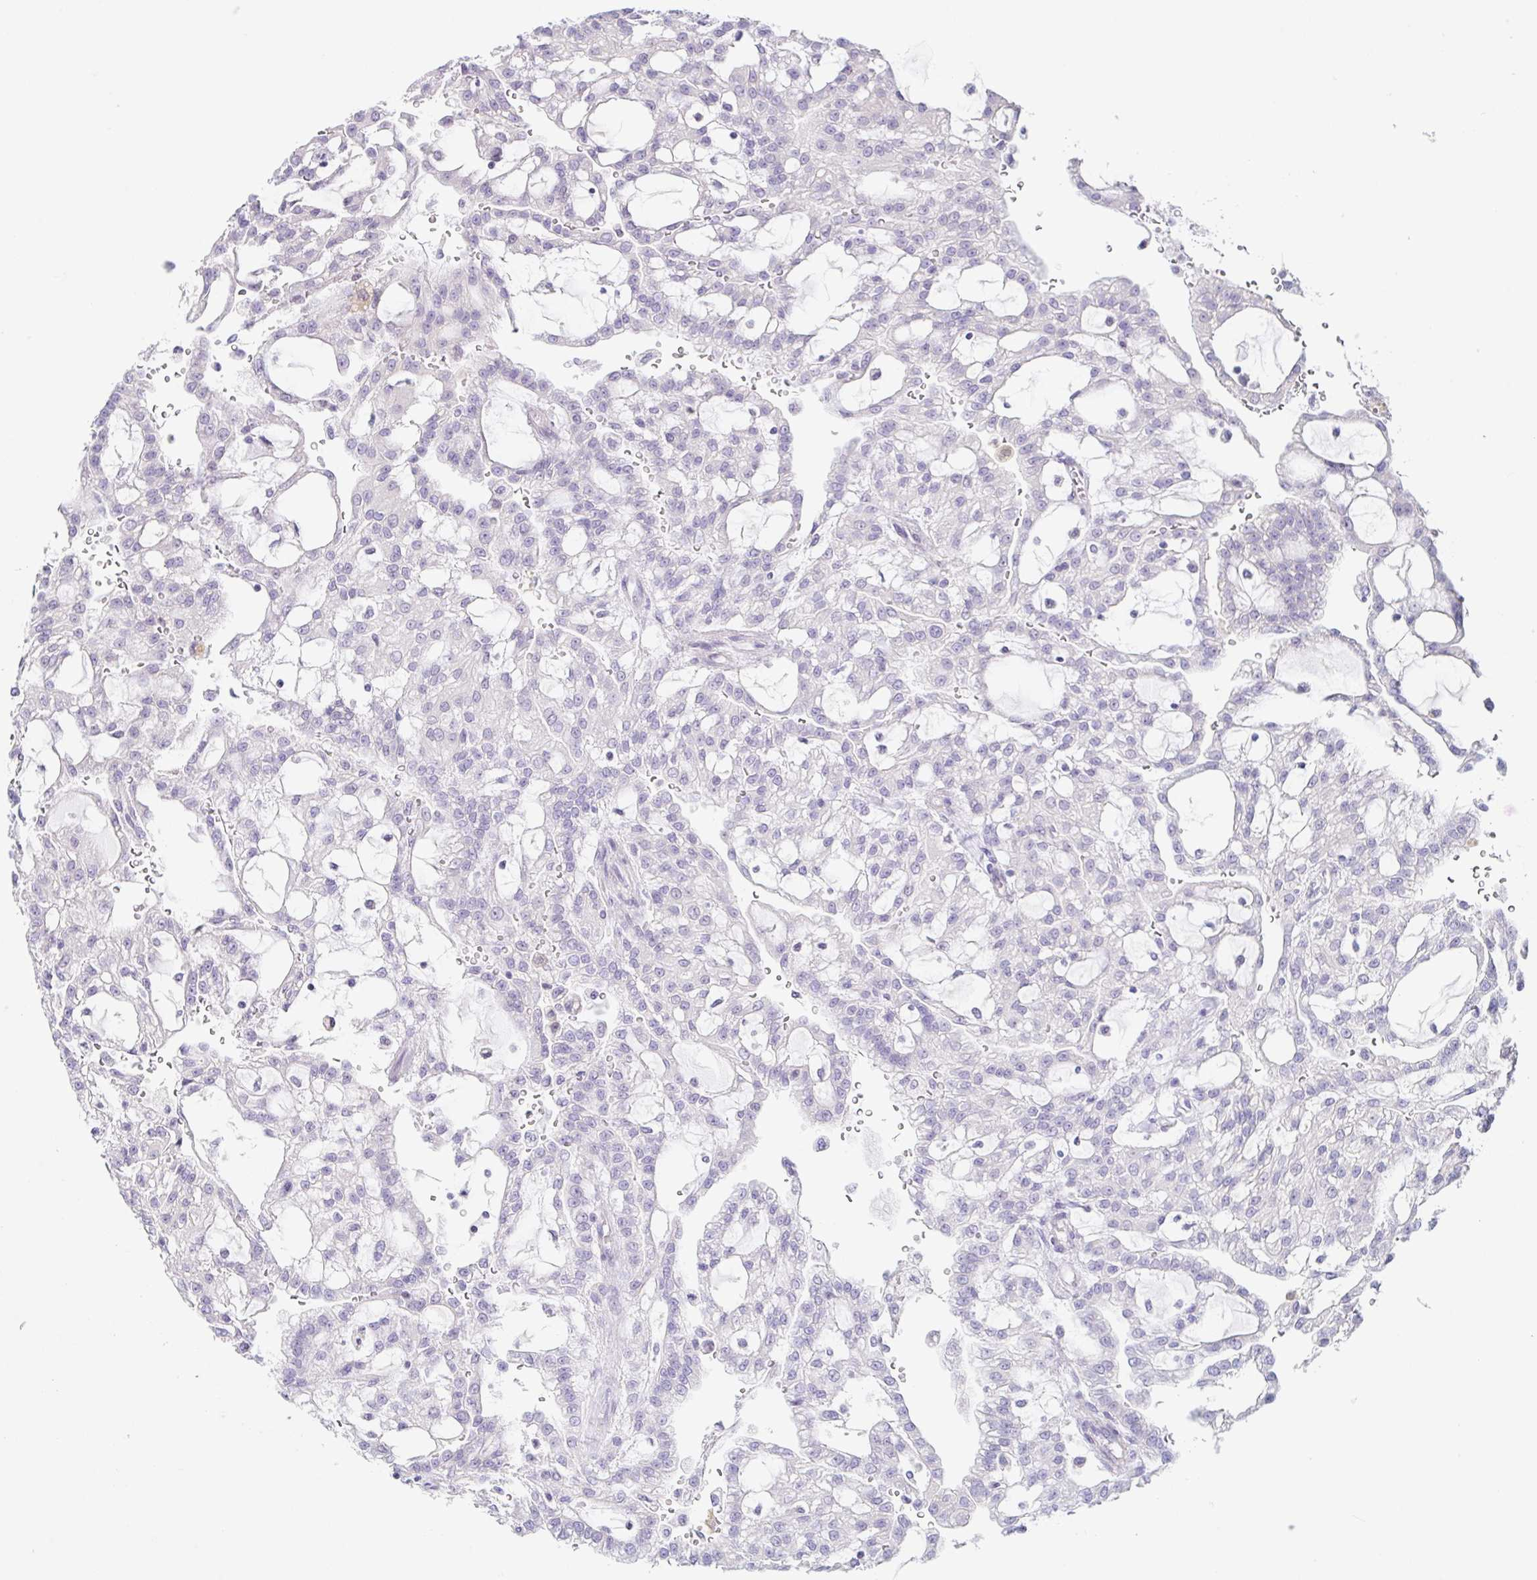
{"staining": {"intensity": "negative", "quantity": "none", "location": "none"}, "tissue": "renal cancer", "cell_type": "Tumor cells", "image_type": "cancer", "snomed": [{"axis": "morphology", "description": "Adenocarcinoma, NOS"}, {"axis": "topography", "description": "Kidney"}], "caption": "Tumor cells show no significant positivity in renal adenocarcinoma.", "gene": "DCAF17", "patient": {"sex": "male", "age": 63}}